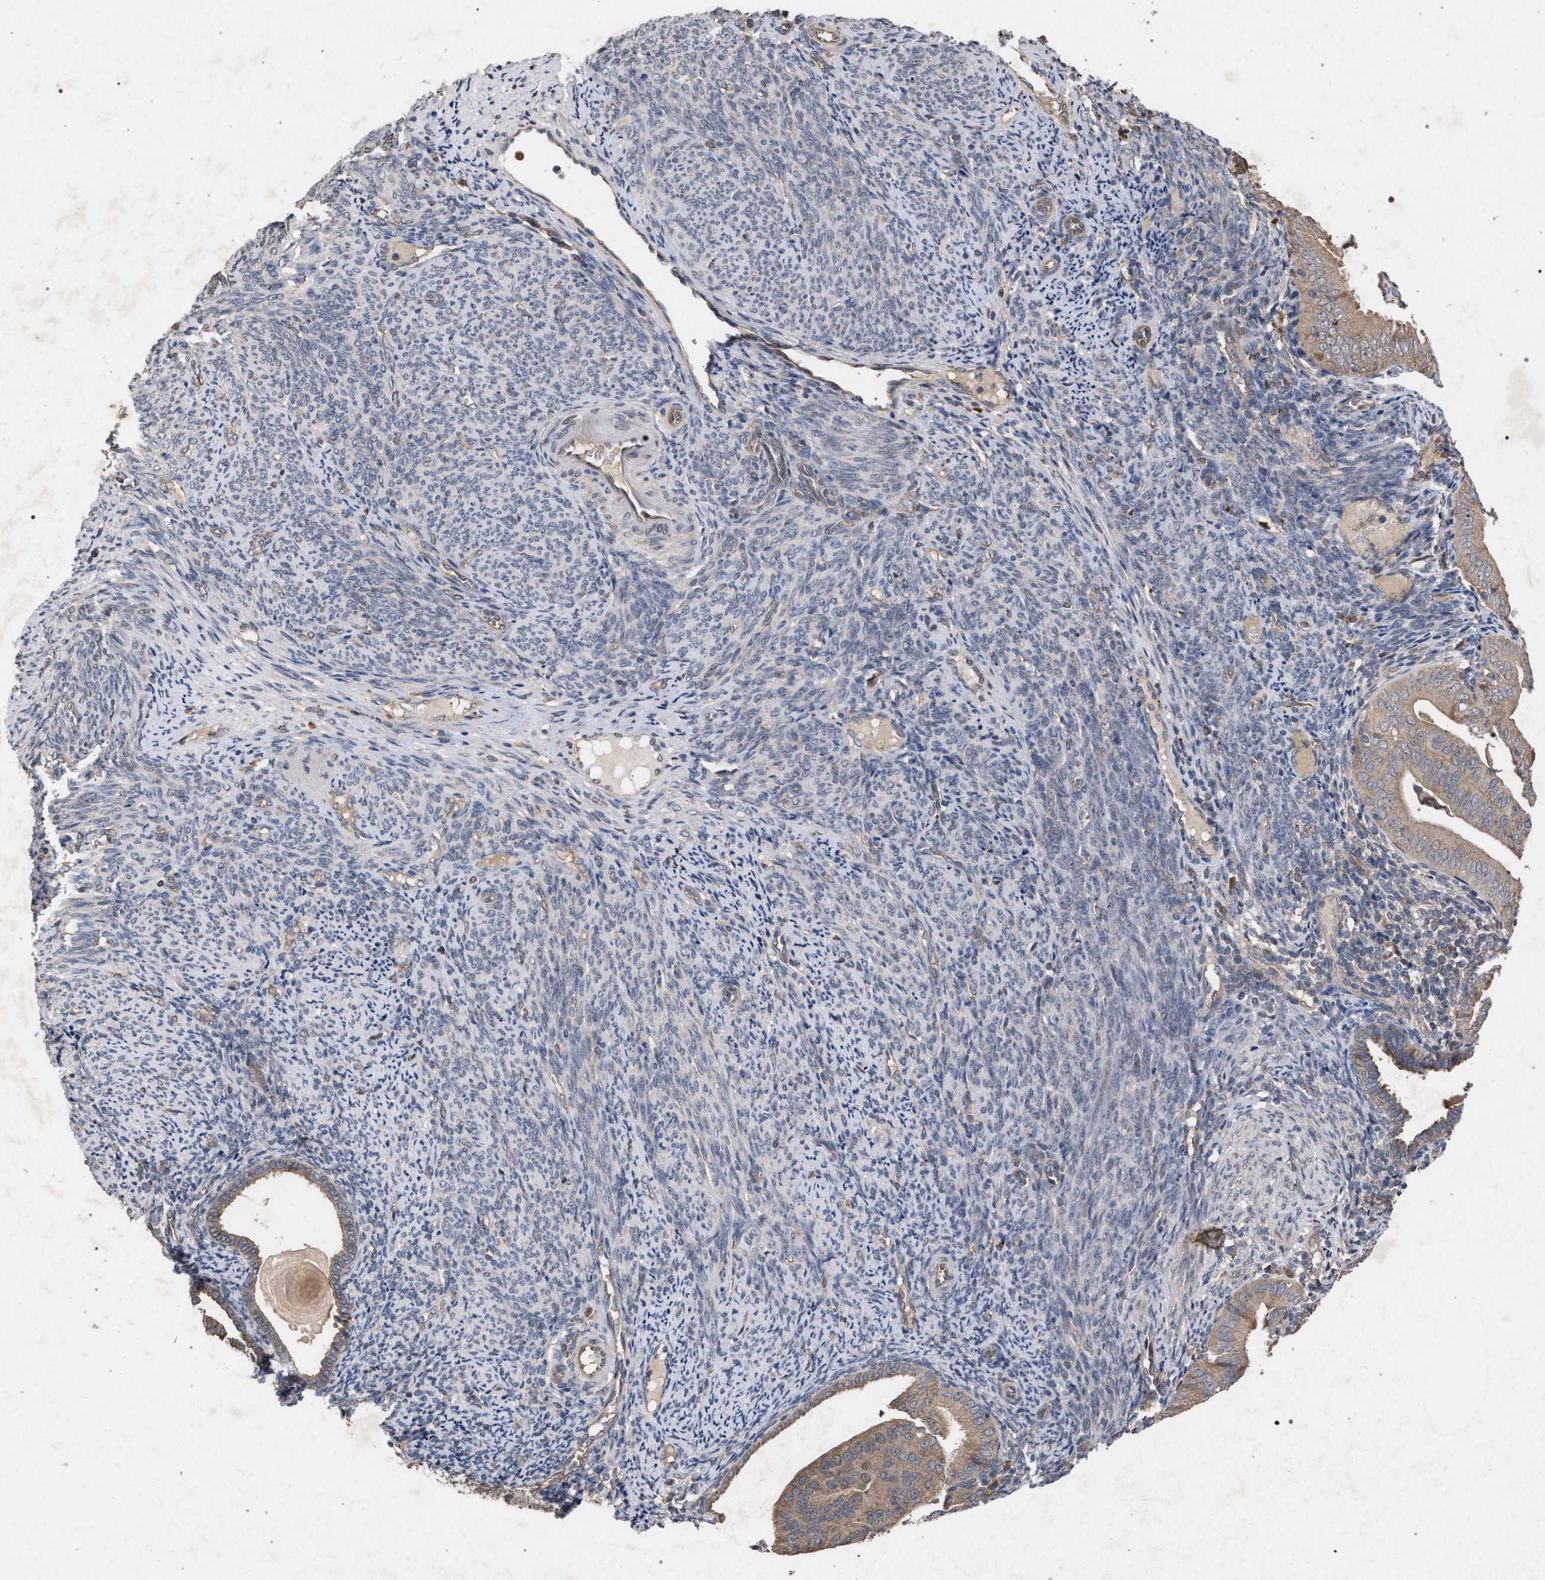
{"staining": {"intensity": "weak", "quantity": ">75%", "location": "cytoplasmic/membranous"}, "tissue": "endometrial cancer", "cell_type": "Tumor cells", "image_type": "cancer", "snomed": [{"axis": "morphology", "description": "Adenocarcinoma, NOS"}, {"axis": "topography", "description": "Endometrium"}], "caption": "Endometrial cancer stained with a protein marker reveals weak staining in tumor cells.", "gene": "SLC4A4", "patient": {"sex": "female", "age": 58}}